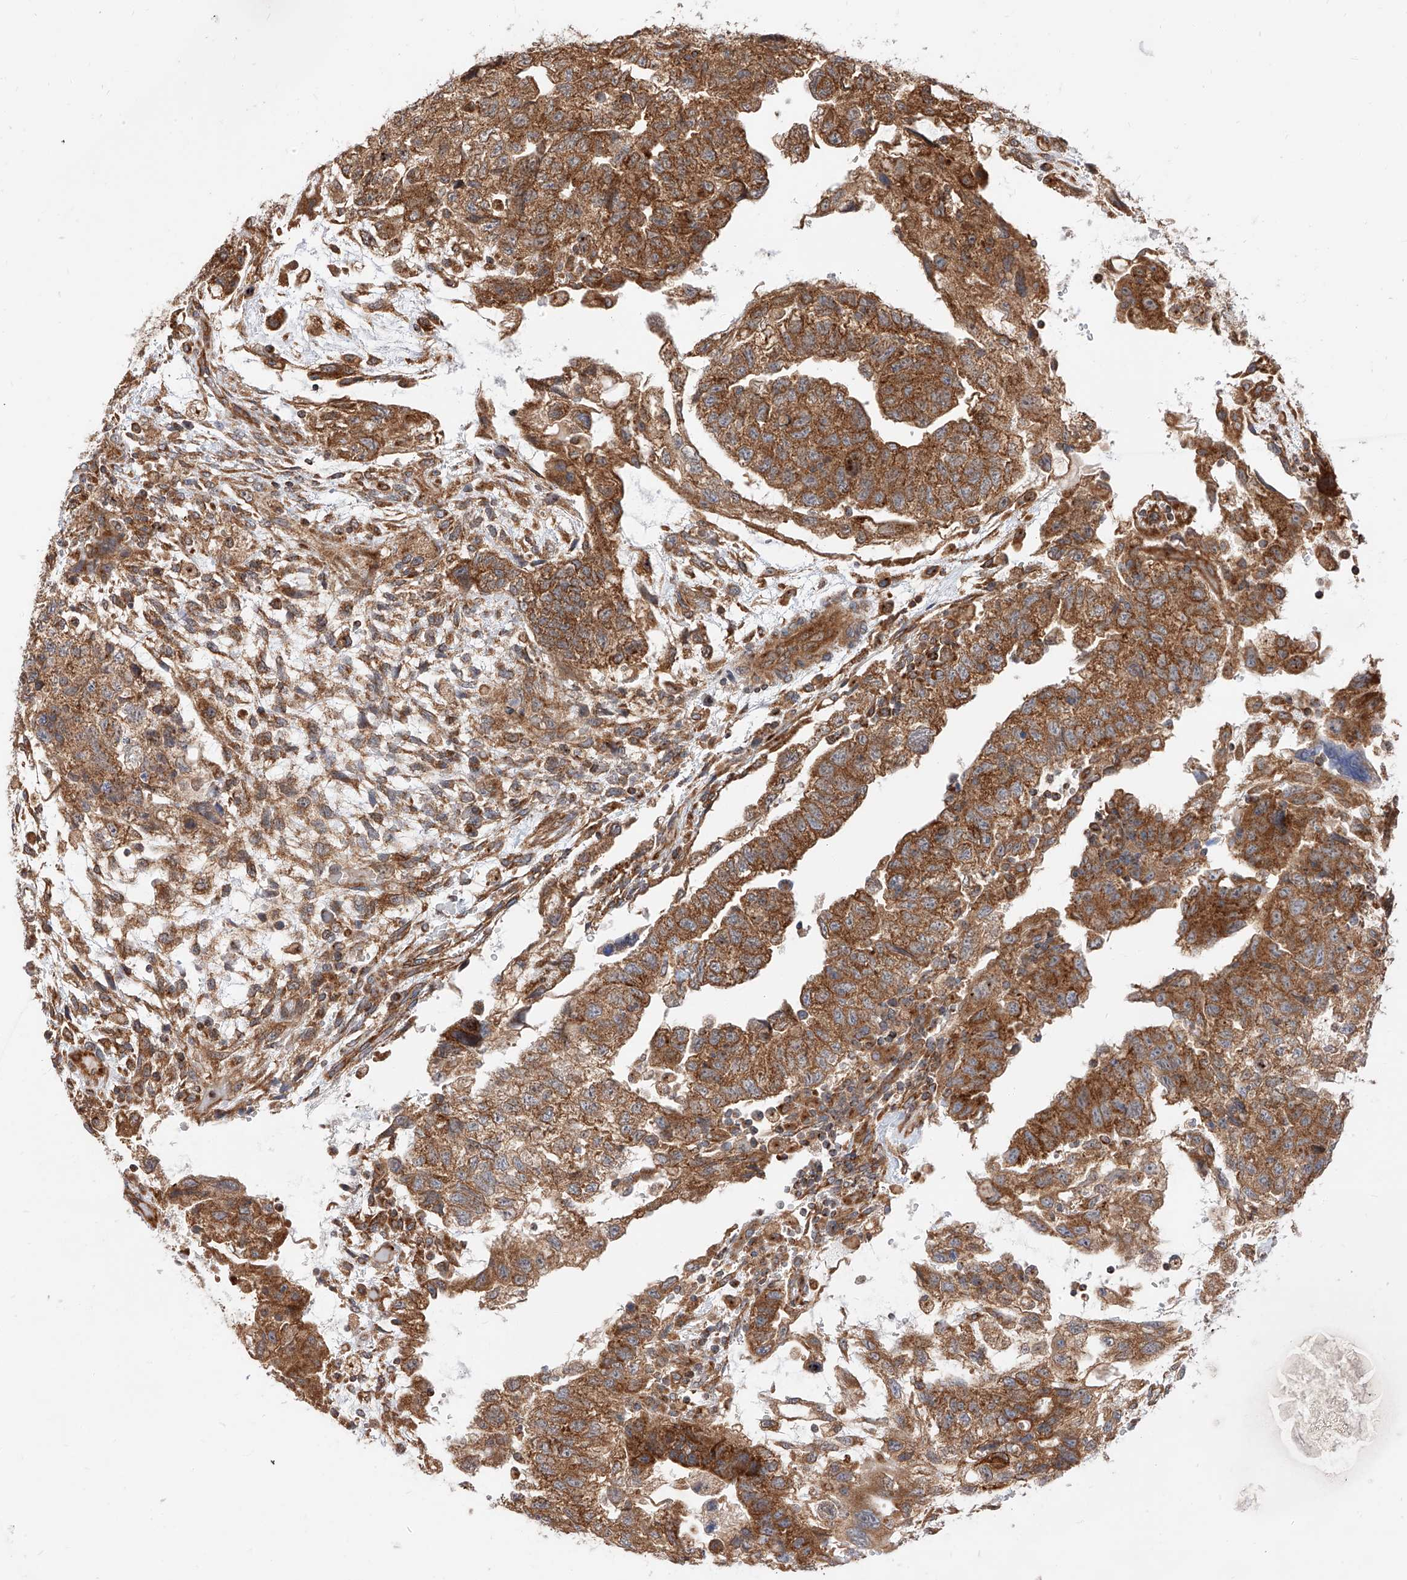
{"staining": {"intensity": "moderate", "quantity": ">75%", "location": "cytoplasmic/membranous"}, "tissue": "testis cancer", "cell_type": "Tumor cells", "image_type": "cancer", "snomed": [{"axis": "morphology", "description": "Carcinoma, Embryonal, NOS"}, {"axis": "topography", "description": "Testis"}], "caption": "High-magnification brightfield microscopy of embryonal carcinoma (testis) stained with DAB (brown) and counterstained with hematoxylin (blue). tumor cells exhibit moderate cytoplasmic/membranous positivity is appreciated in approximately>75% of cells.", "gene": "ISCA2", "patient": {"sex": "male", "age": 36}}